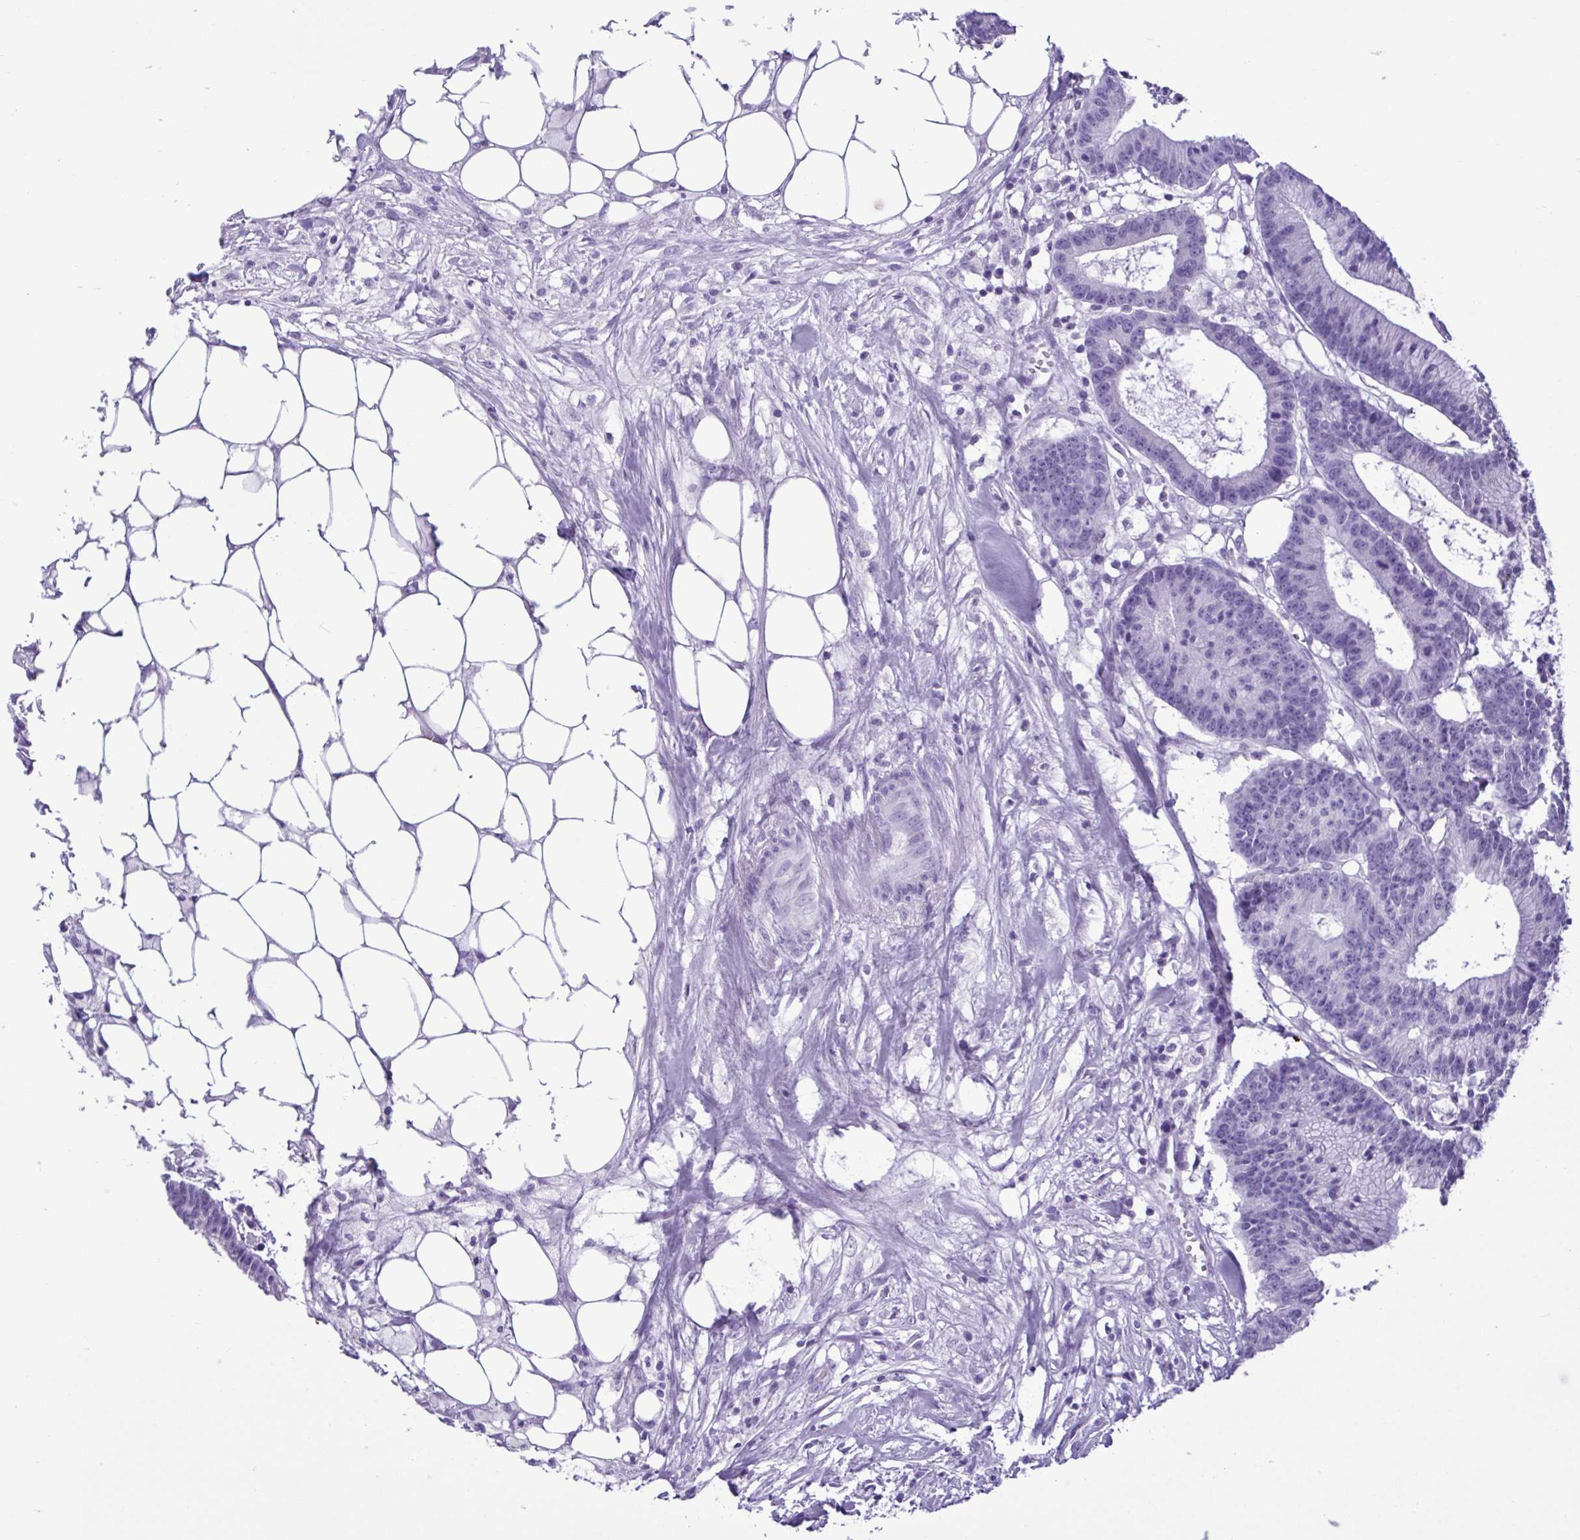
{"staining": {"intensity": "negative", "quantity": "none", "location": "none"}, "tissue": "colorectal cancer", "cell_type": "Tumor cells", "image_type": "cancer", "snomed": [{"axis": "morphology", "description": "Adenocarcinoma, NOS"}, {"axis": "topography", "description": "Colon"}], "caption": "Immunohistochemistry (IHC) micrograph of human colorectal cancer stained for a protein (brown), which exhibits no staining in tumor cells.", "gene": "CBY2", "patient": {"sex": "female", "age": 78}}